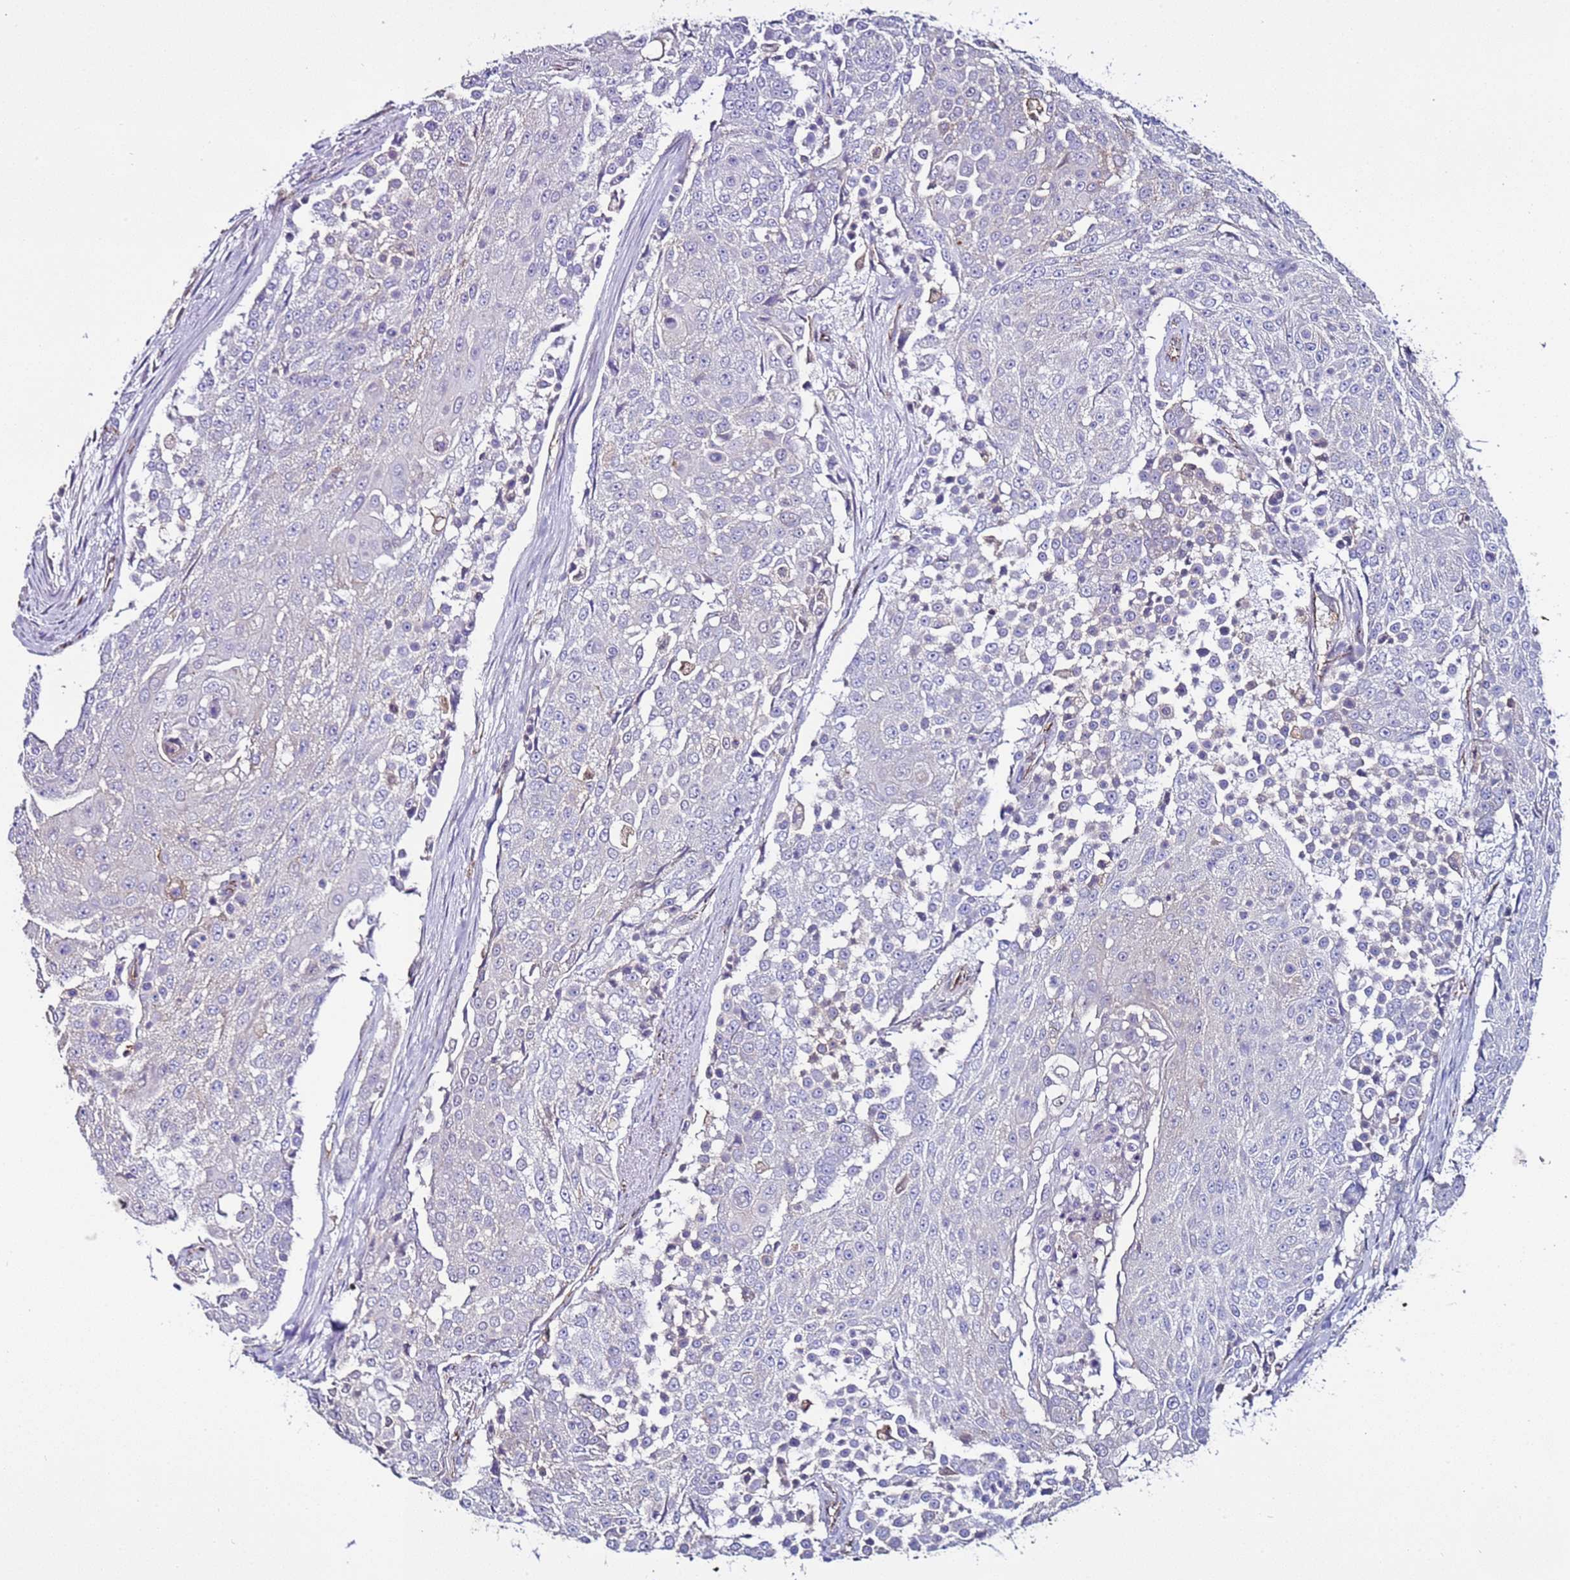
{"staining": {"intensity": "negative", "quantity": "none", "location": "none"}, "tissue": "urothelial cancer", "cell_type": "Tumor cells", "image_type": "cancer", "snomed": [{"axis": "morphology", "description": "Urothelial carcinoma, High grade"}, {"axis": "topography", "description": "Urinary bladder"}], "caption": "The histopathology image shows no significant expression in tumor cells of high-grade urothelial carcinoma.", "gene": "TENM3", "patient": {"sex": "female", "age": 63}}